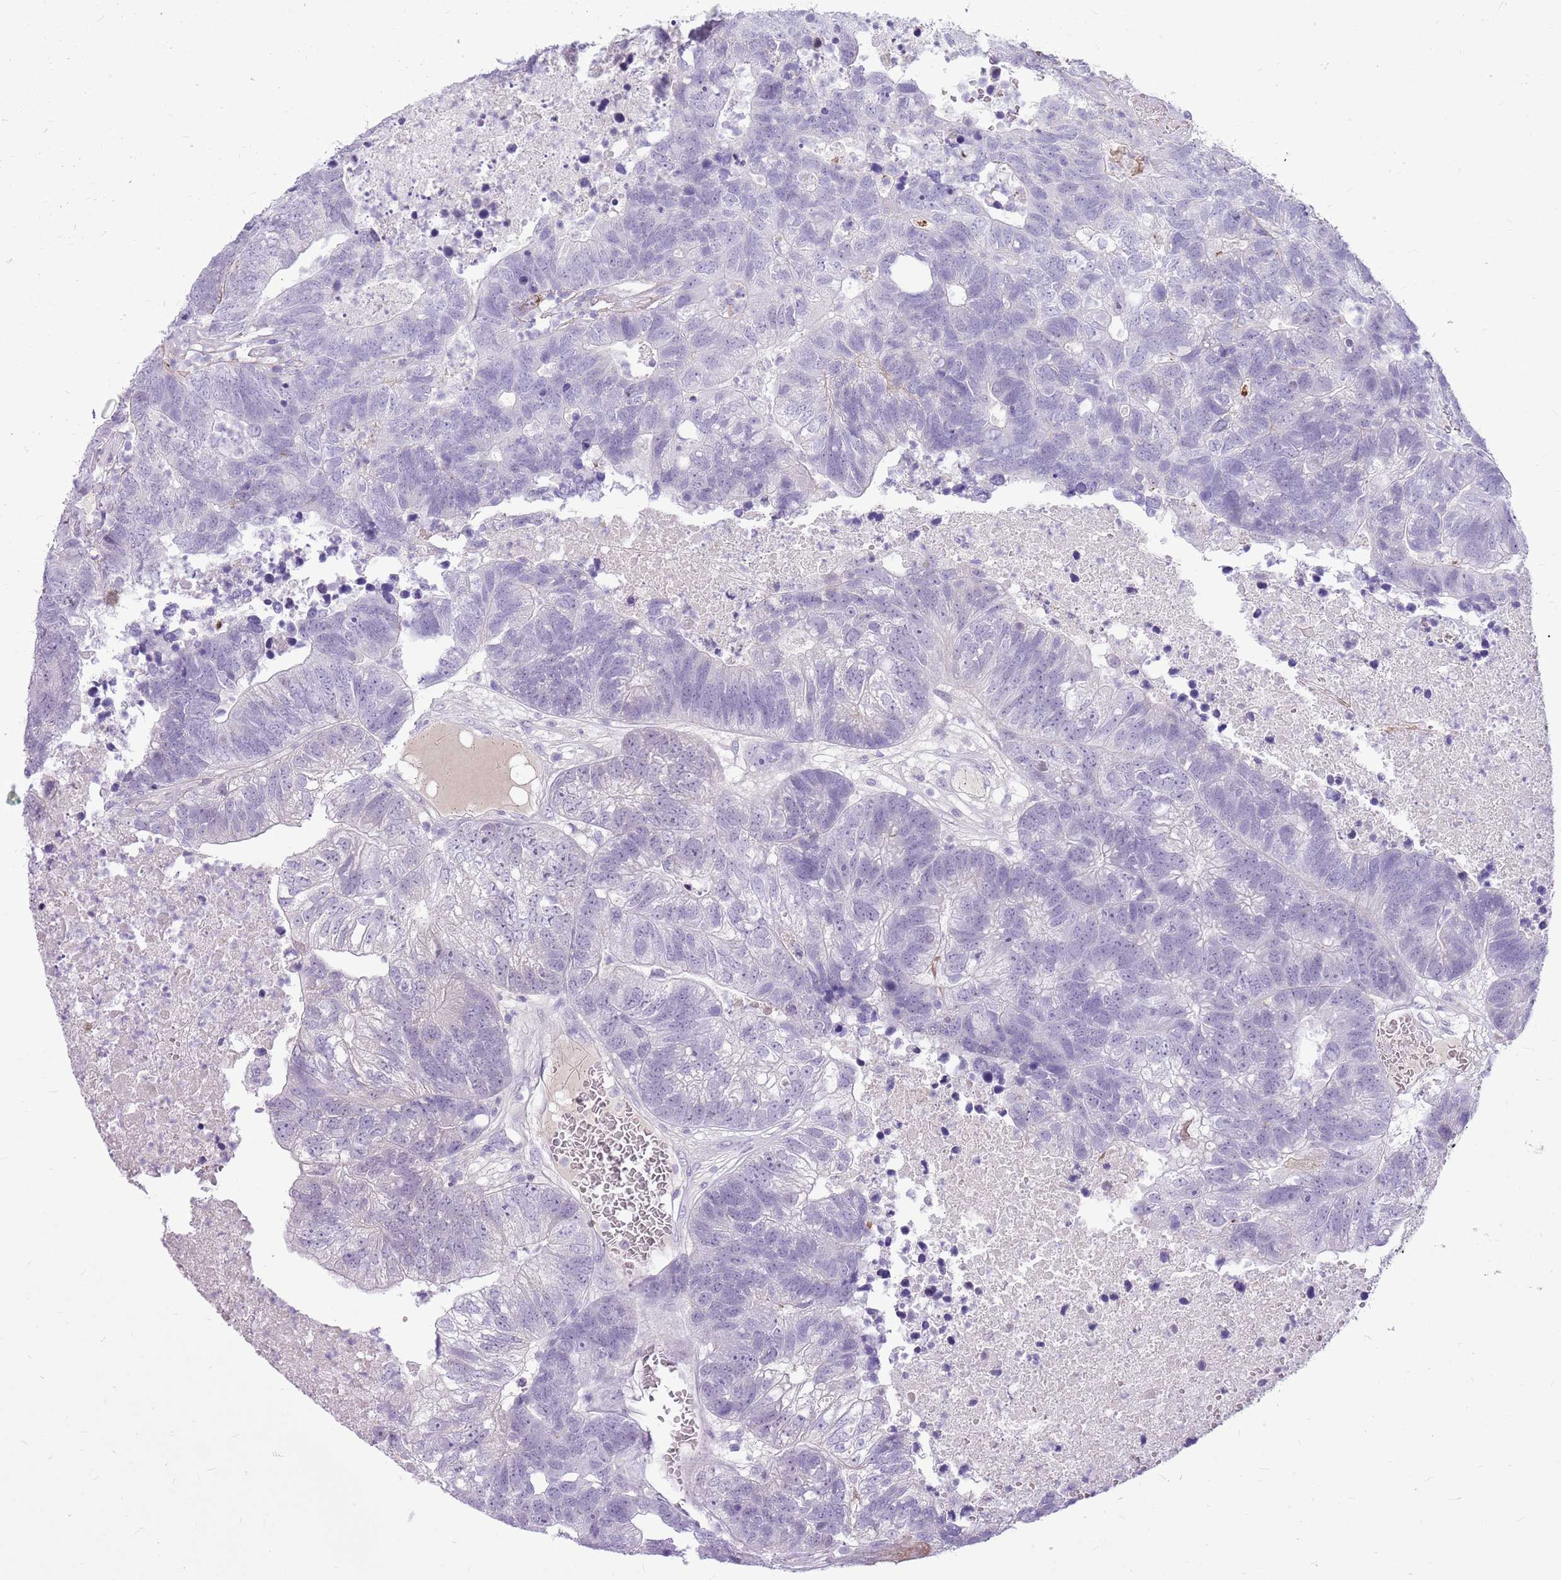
{"staining": {"intensity": "negative", "quantity": "none", "location": "none"}, "tissue": "colorectal cancer", "cell_type": "Tumor cells", "image_type": "cancer", "snomed": [{"axis": "morphology", "description": "Adenocarcinoma, NOS"}, {"axis": "topography", "description": "Colon"}], "caption": "This is an IHC micrograph of adenocarcinoma (colorectal). There is no expression in tumor cells.", "gene": "ZNF425", "patient": {"sex": "female", "age": 48}}